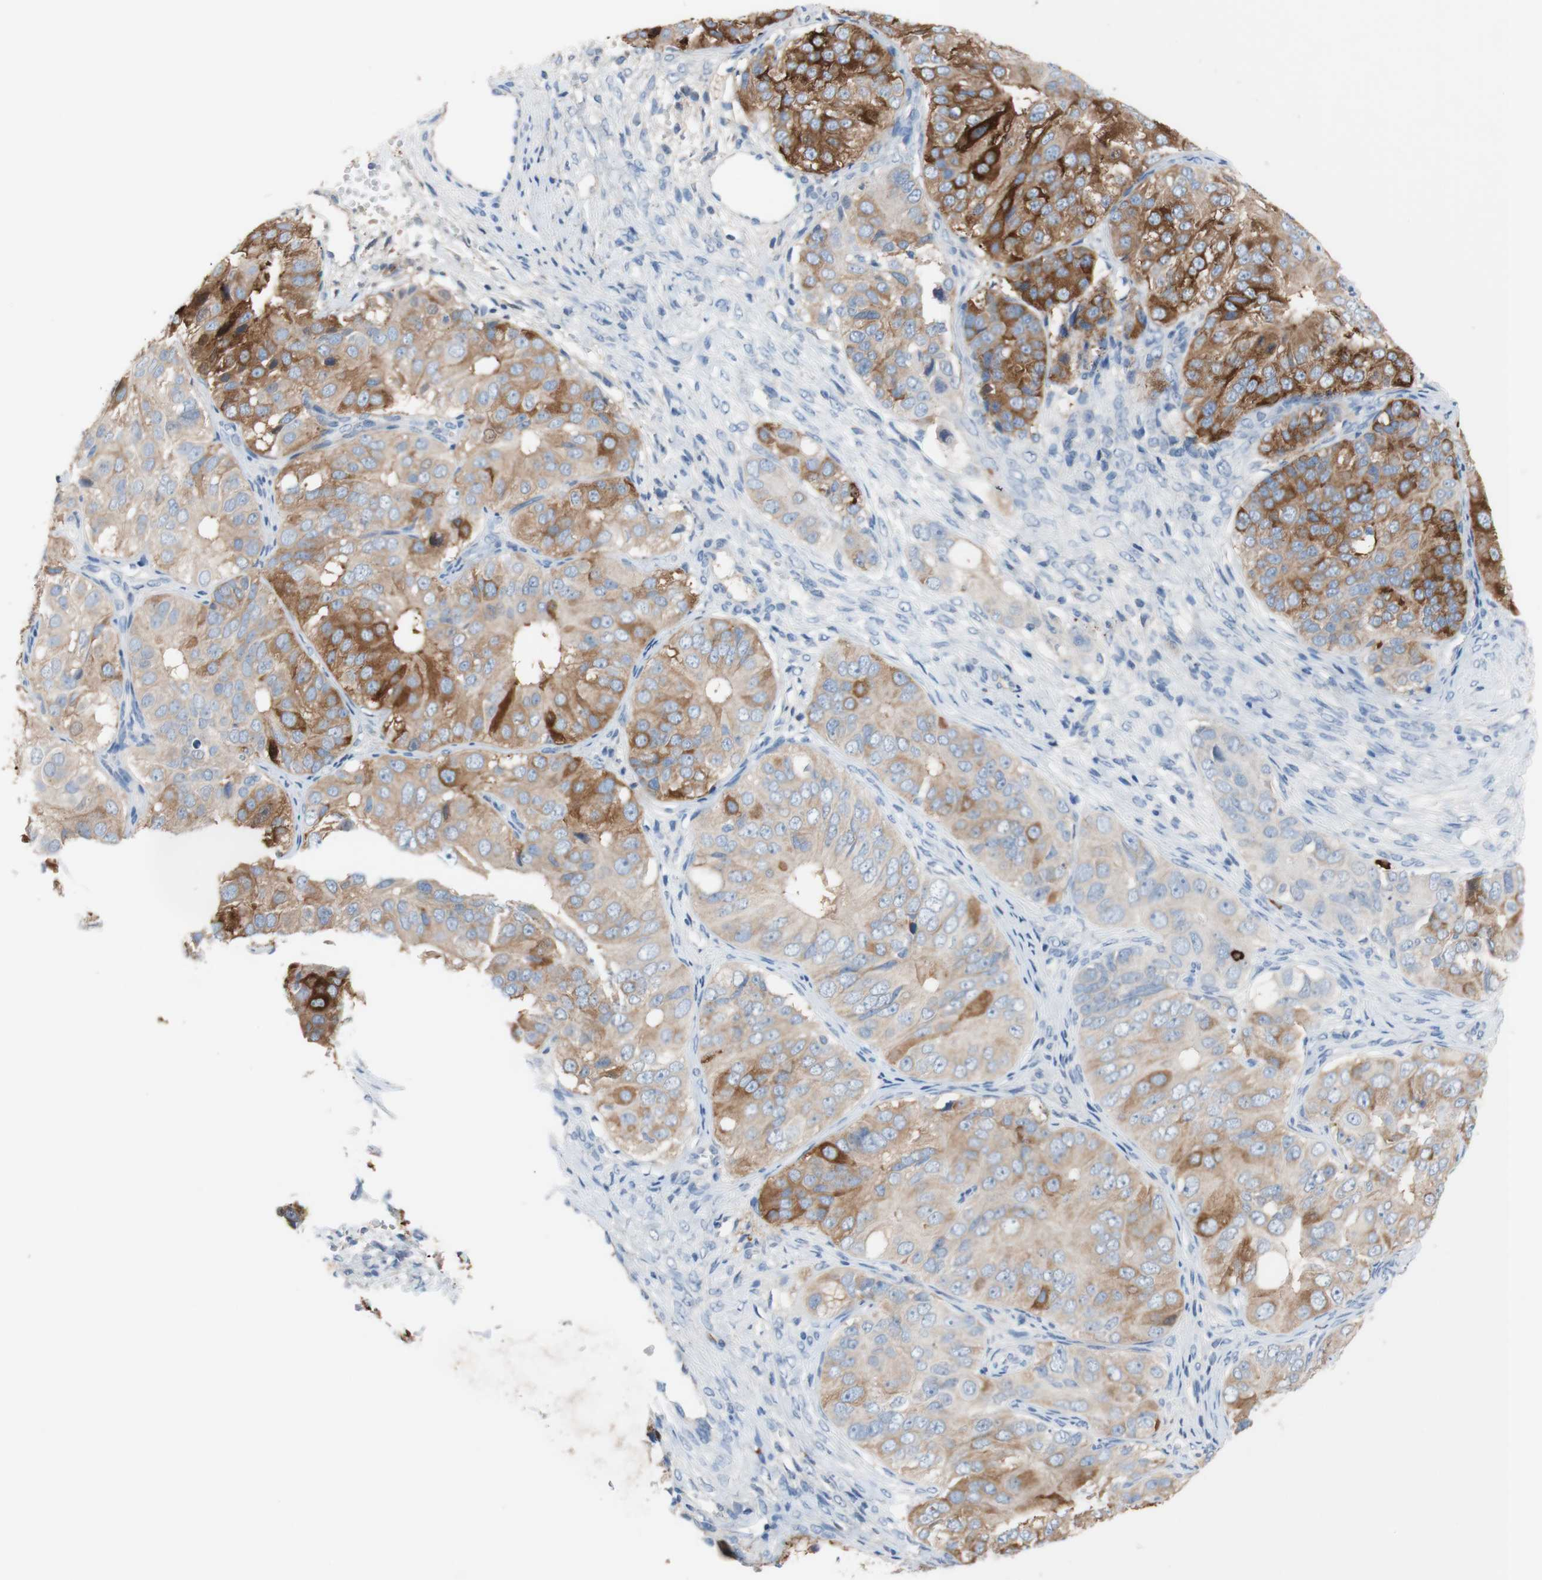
{"staining": {"intensity": "moderate", "quantity": "25%-75%", "location": "cytoplasmic/membranous"}, "tissue": "ovarian cancer", "cell_type": "Tumor cells", "image_type": "cancer", "snomed": [{"axis": "morphology", "description": "Carcinoma, endometroid"}, {"axis": "topography", "description": "Ovary"}], "caption": "Protein expression analysis of human ovarian cancer (endometroid carcinoma) reveals moderate cytoplasmic/membranous positivity in approximately 25%-75% of tumor cells.", "gene": "PACSIN1", "patient": {"sex": "female", "age": 51}}